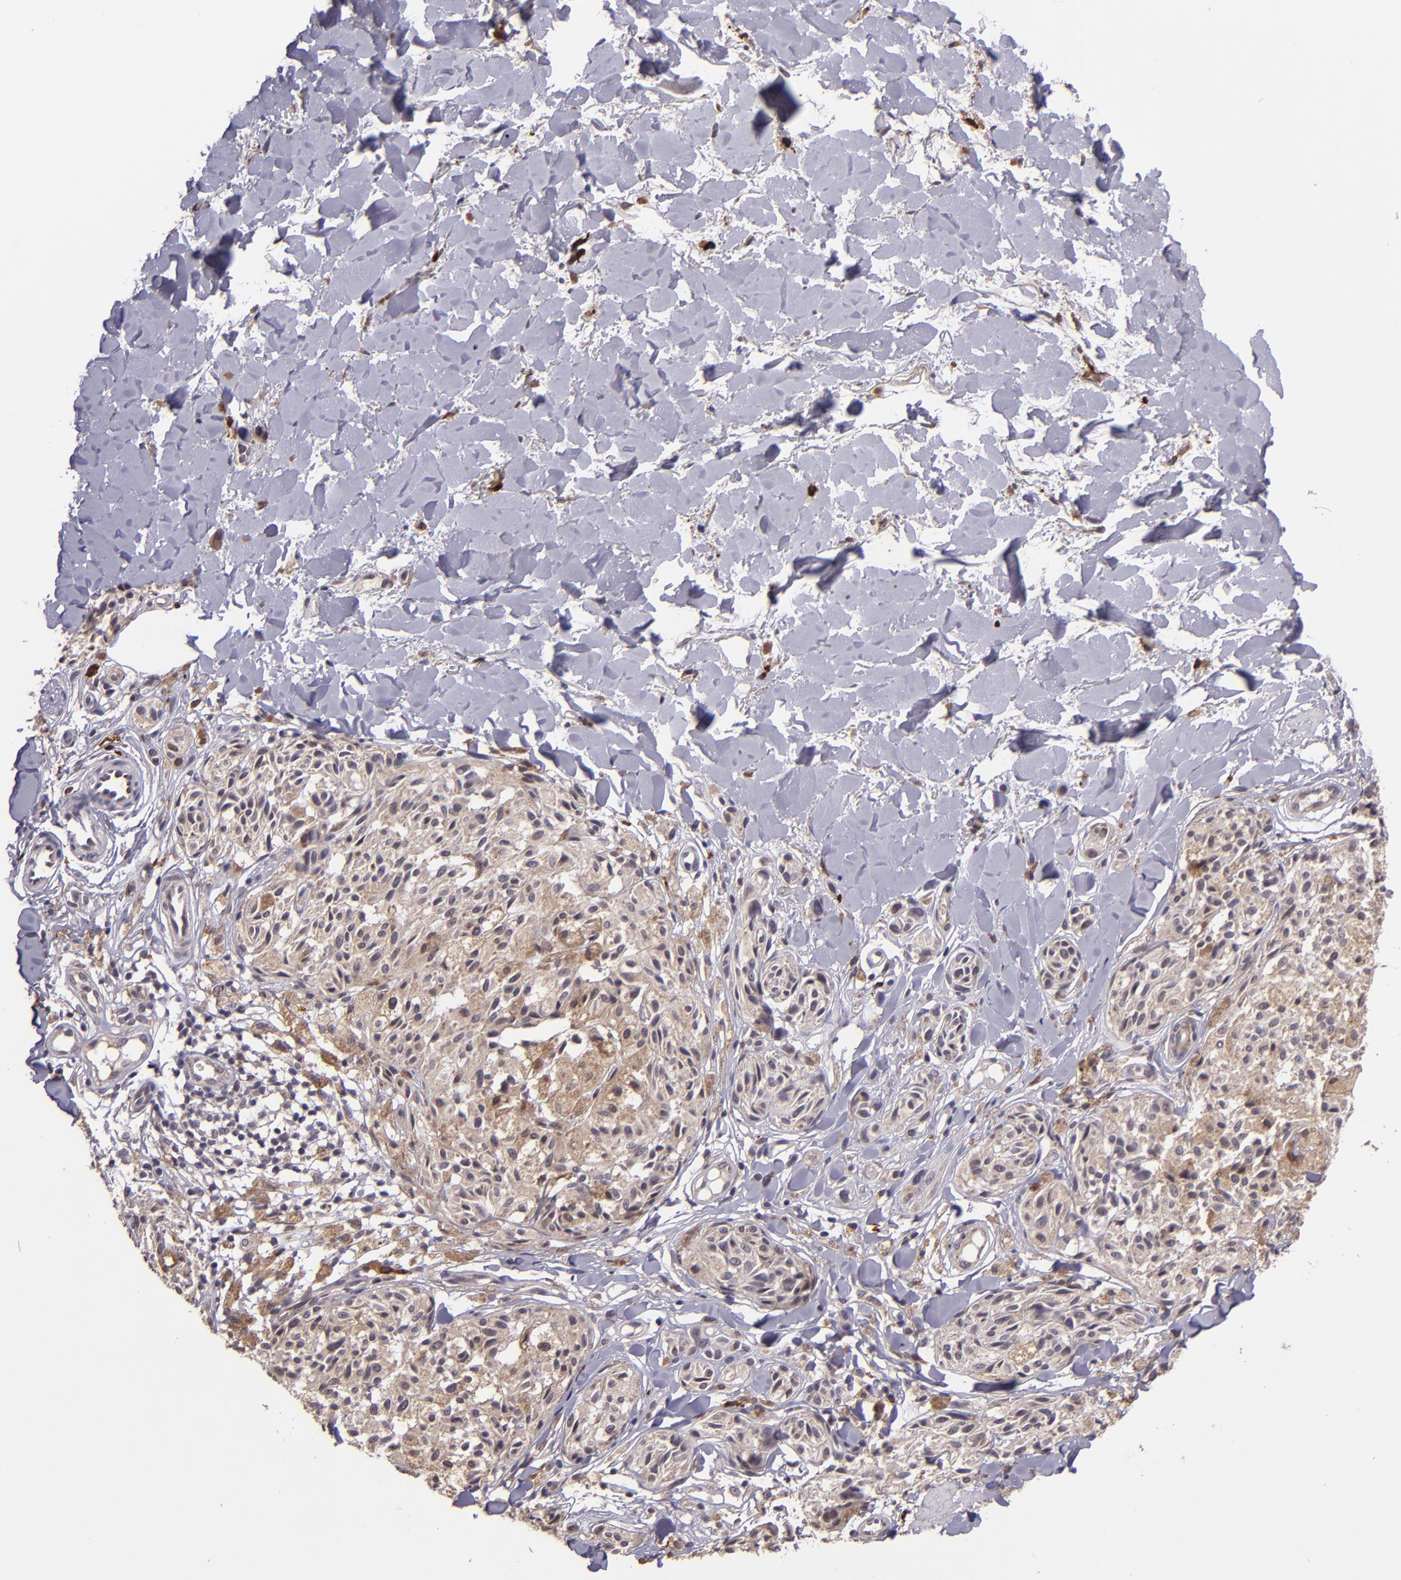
{"staining": {"intensity": "strong", "quantity": ">75%", "location": "cytoplasmic/membranous"}, "tissue": "melanoma", "cell_type": "Tumor cells", "image_type": "cancer", "snomed": [{"axis": "morphology", "description": "Malignant melanoma, Metastatic site"}, {"axis": "topography", "description": "Skin"}], "caption": "Human malignant melanoma (metastatic site) stained with a protein marker displays strong staining in tumor cells.", "gene": "TAF7L", "patient": {"sex": "female", "age": 66}}